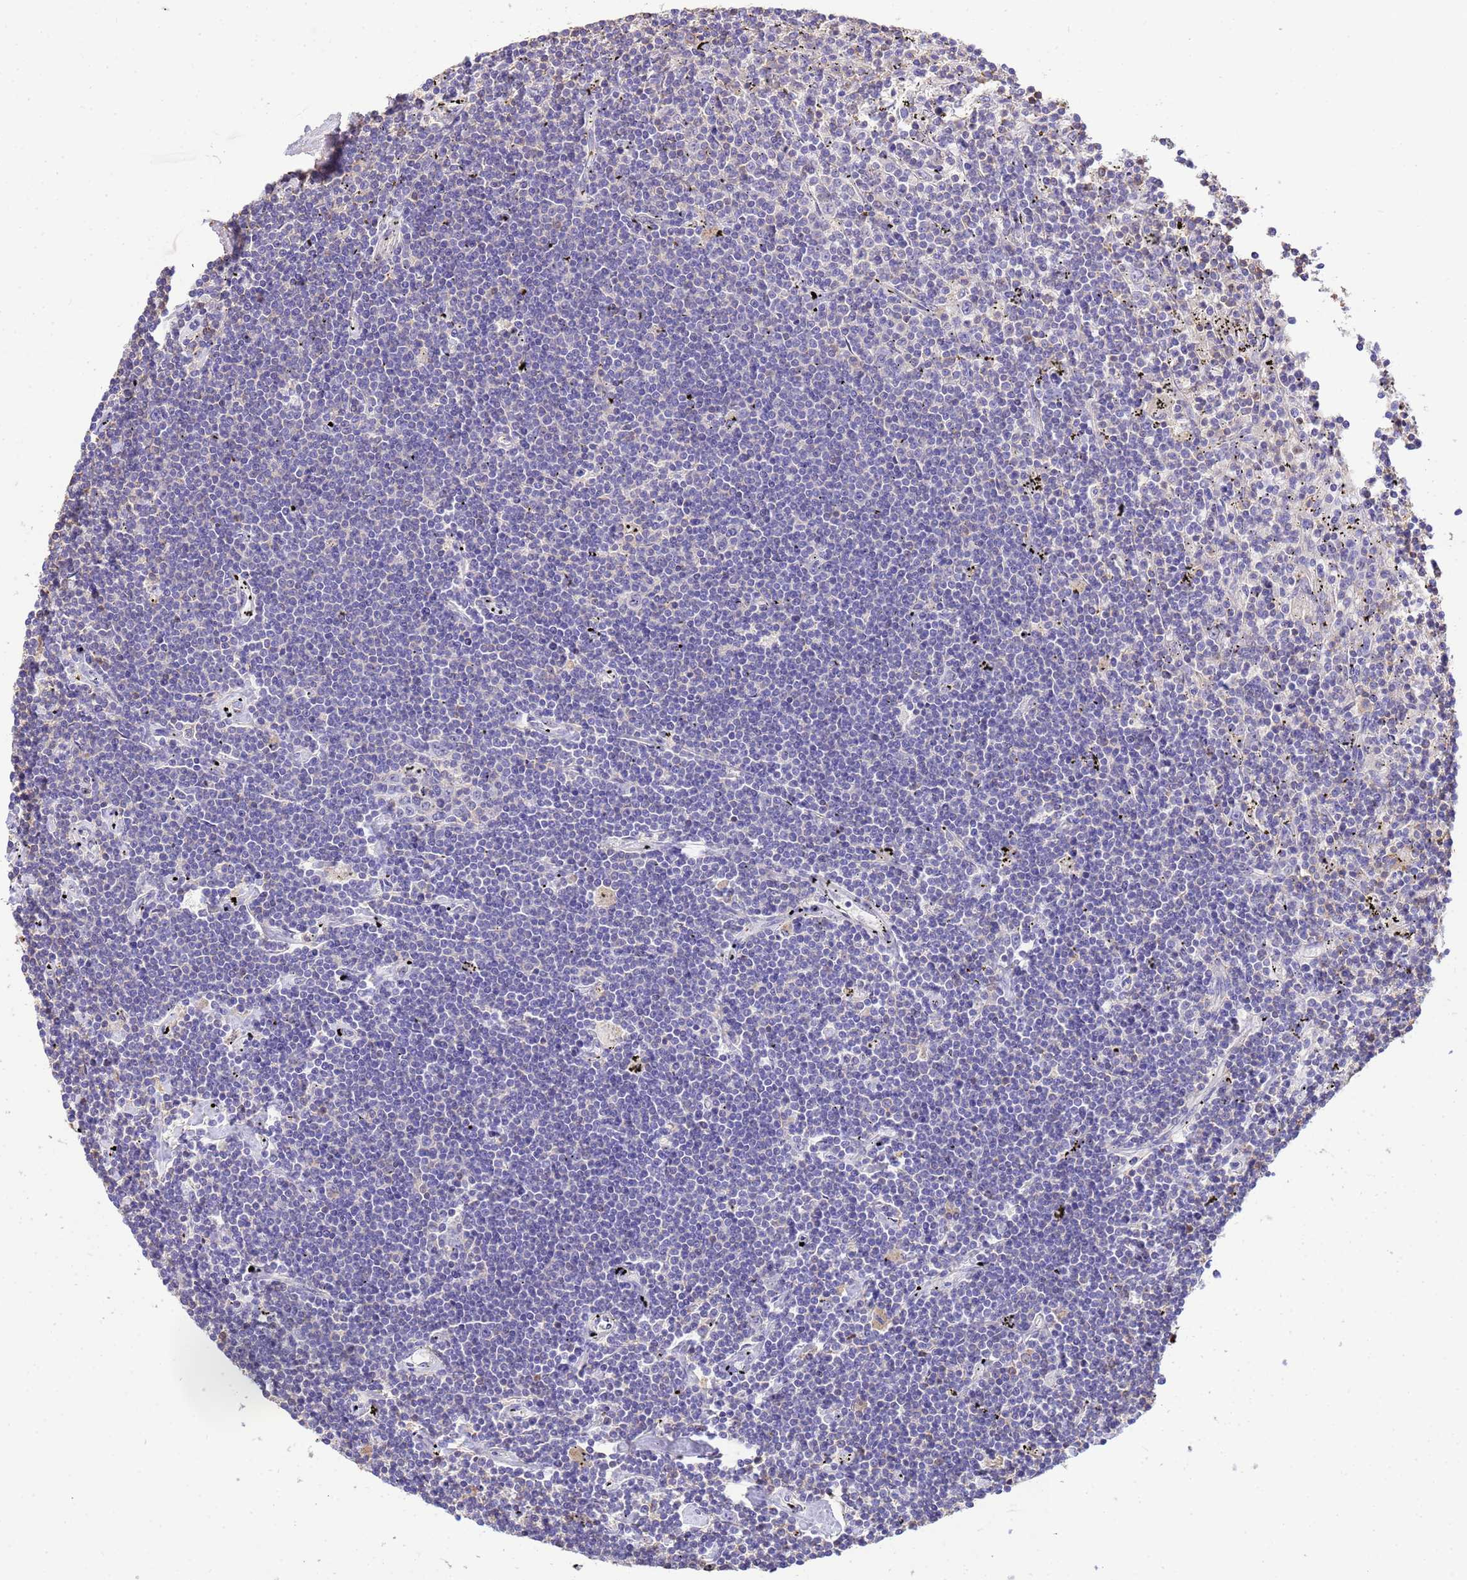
{"staining": {"intensity": "negative", "quantity": "none", "location": "none"}, "tissue": "lymphoma", "cell_type": "Tumor cells", "image_type": "cancer", "snomed": [{"axis": "morphology", "description": "Malignant lymphoma, non-Hodgkin's type, Low grade"}, {"axis": "topography", "description": "Spleen"}], "caption": "This is an IHC image of lymphoma. There is no expression in tumor cells.", "gene": "WDR64", "patient": {"sex": "male", "age": 76}}